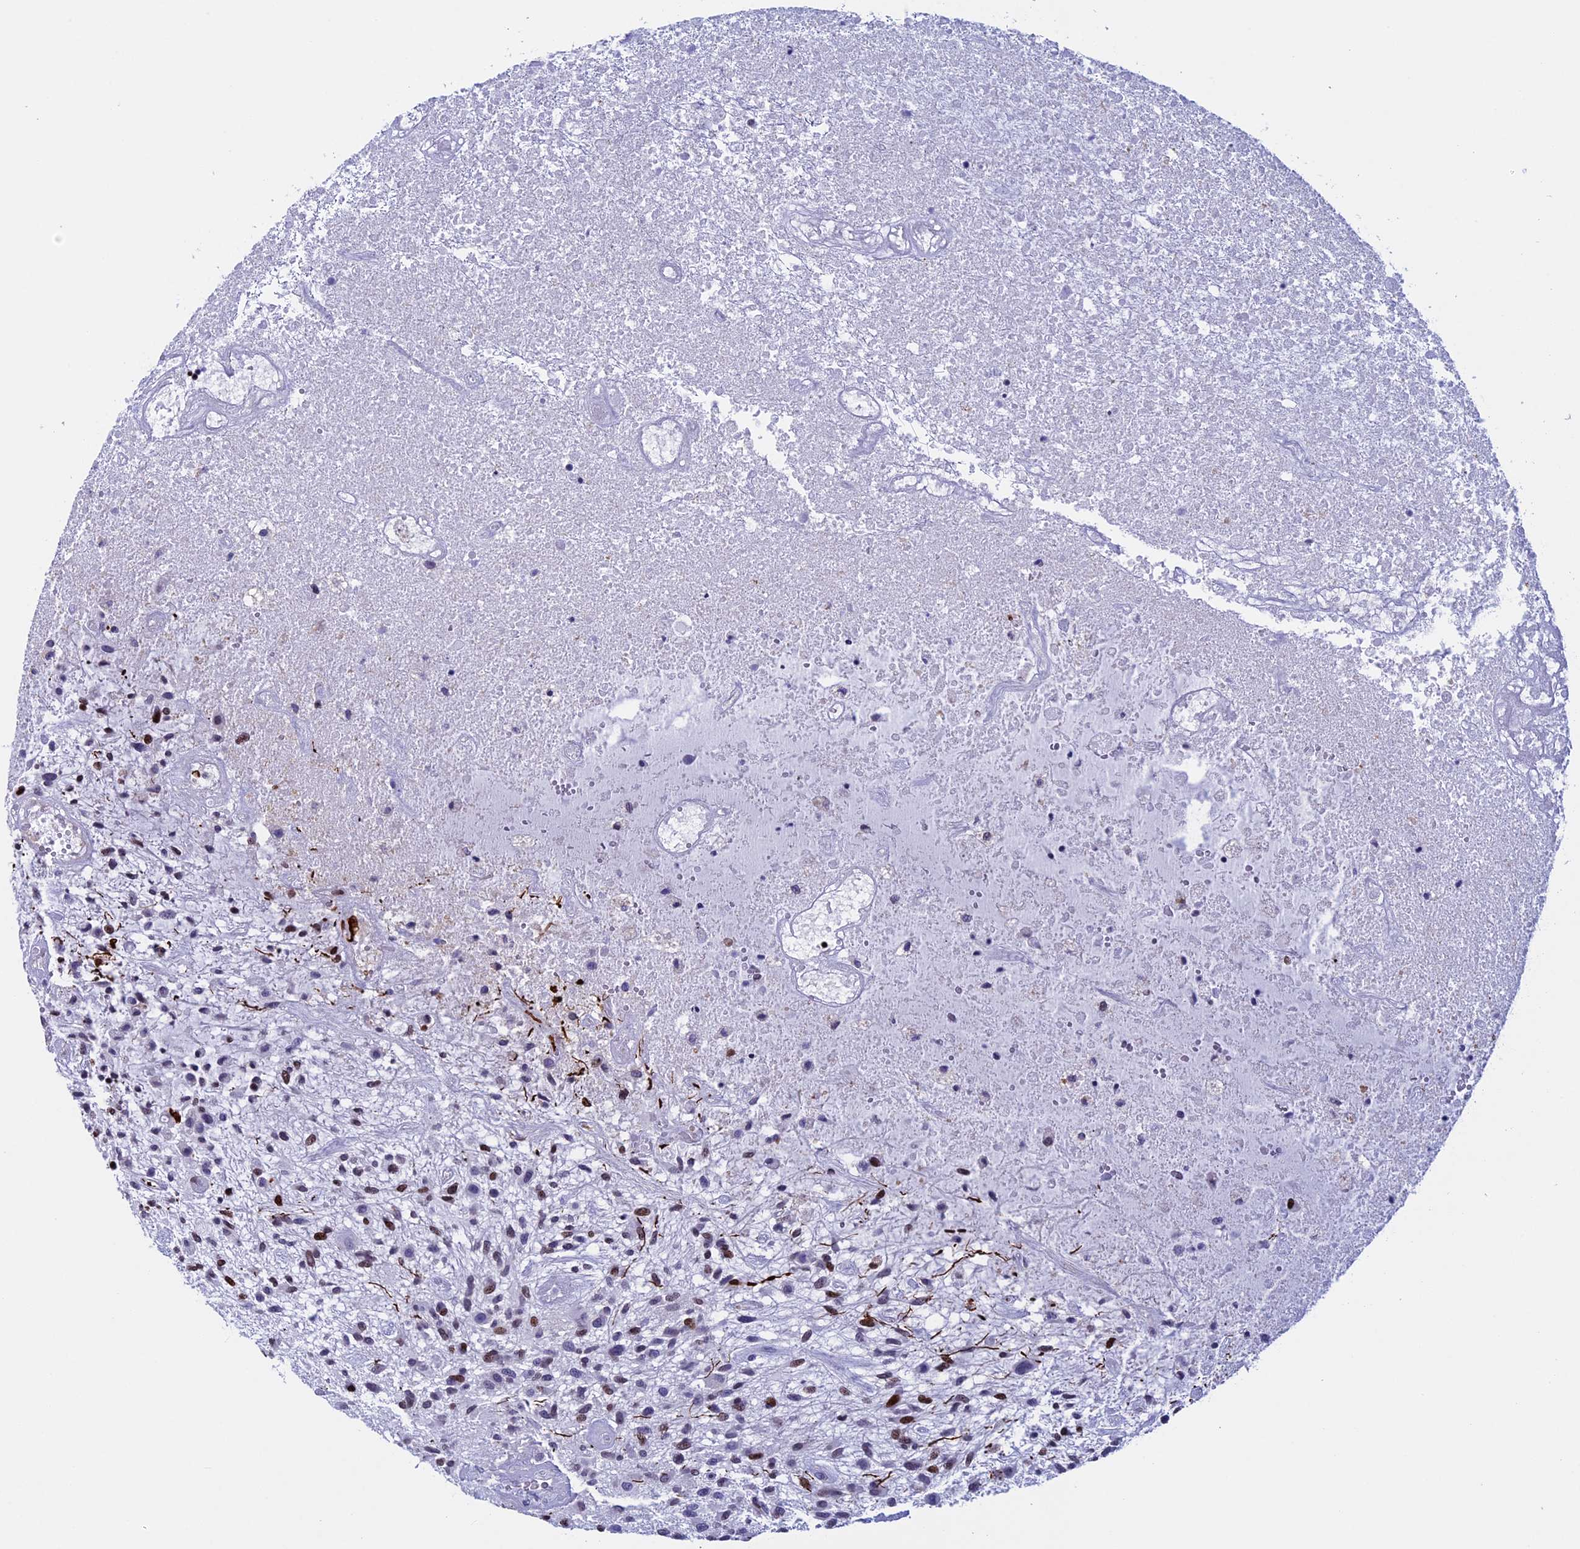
{"staining": {"intensity": "moderate", "quantity": "<25%", "location": "nuclear"}, "tissue": "glioma", "cell_type": "Tumor cells", "image_type": "cancer", "snomed": [{"axis": "morphology", "description": "Glioma, malignant, High grade"}, {"axis": "topography", "description": "Brain"}], "caption": "Tumor cells exhibit moderate nuclear expression in about <25% of cells in glioma. (brown staining indicates protein expression, while blue staining denotes nuclei).", "gene": "BTBD3", "patient": {"sex": "male", "age": 47}}